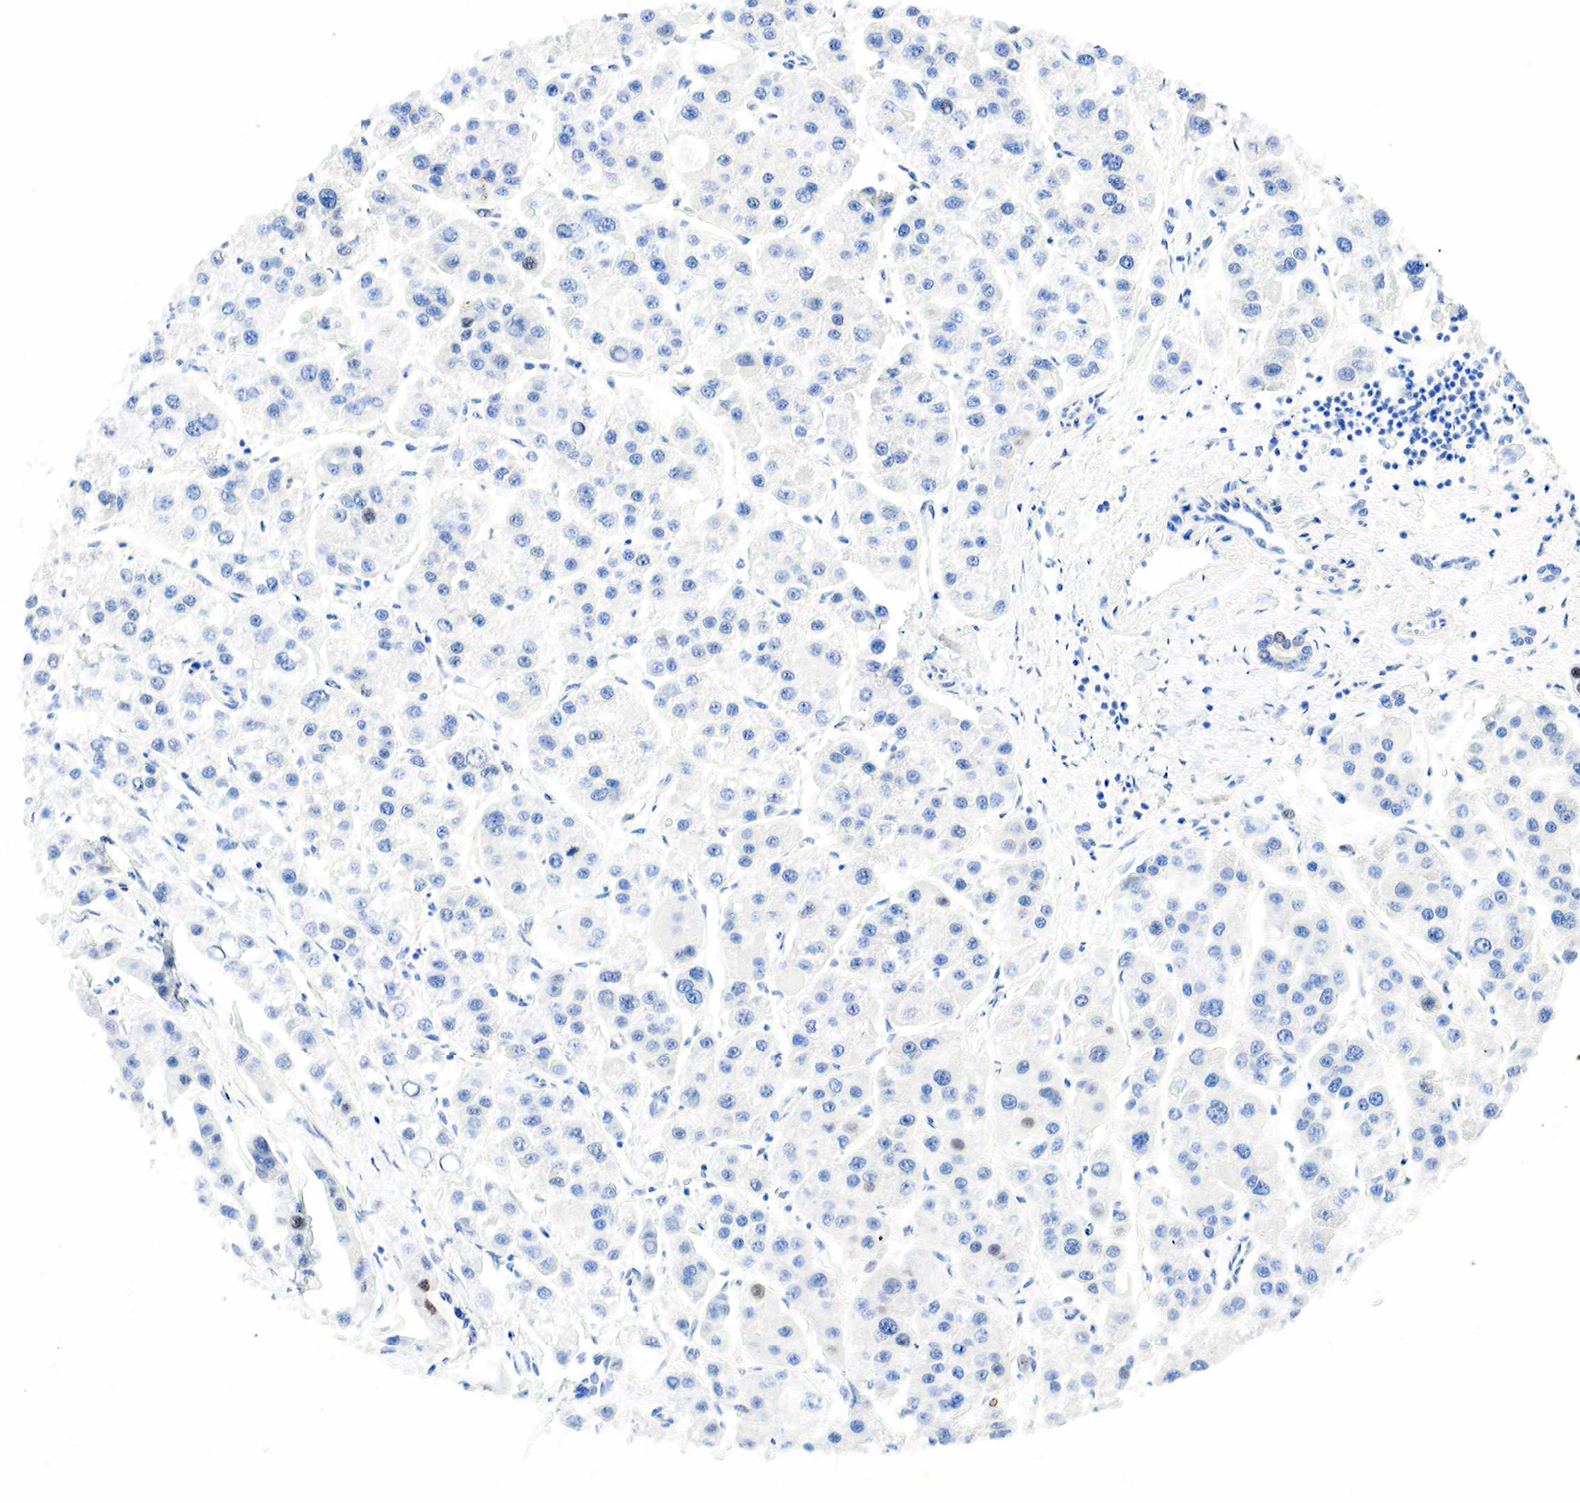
{"staining": {"intensity": "negative", "quantity": "none", "location": "none"}, "tissue": "liver cancer", "cell_type": "Tumor cells", "image_type": "cancer", "snomed": [{"axis": "morphology", "description": "Carcinoma, Hepatocellular, NOS"}, {"axis": "topography", "description": "Liver"}], "caption": "This is an immunohistochemistry (IHC) histopathology image of human hepatocellular carcinoma (liver). There is no staining in tumor cells.", "gene": "PGR", "patient": {"sex": "female", "age": 85}}